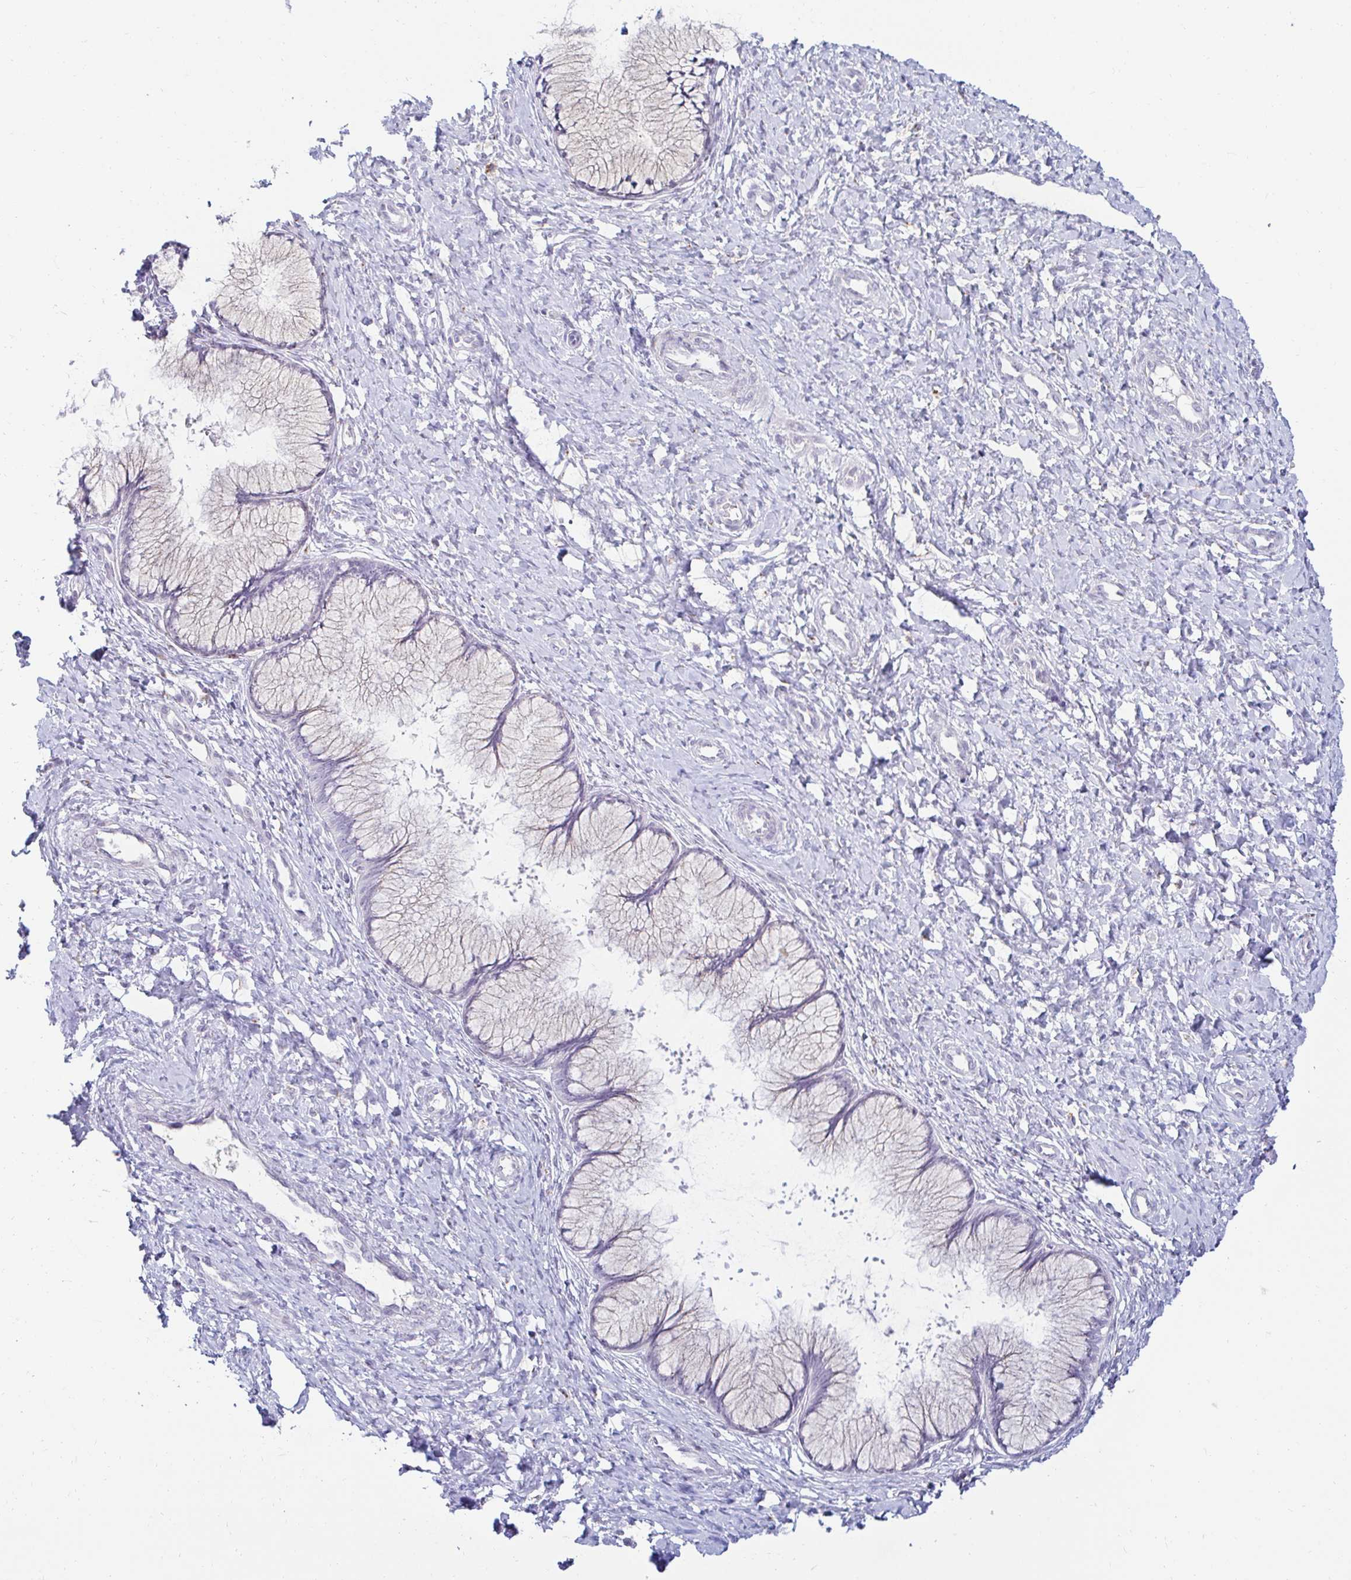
{"staining": {"intensity": "negative", "quantity": "none", "location": "none"}, "tissue": "cervix", "cell_type": "Glandular cells", "image_type": "normal", "snomed": [{"axis": "morphology", "description": "Normal tissue, NOS"}, {"axis": "topography", "description": "Cervix"}], "caption": "Immunohistochemistry micrograph of normal cervix: cervix stained with DAB shows no significant protein expression in glandular cells.", "gene": "OR51D1", "patient": {"sex": "female", "age": 37}}